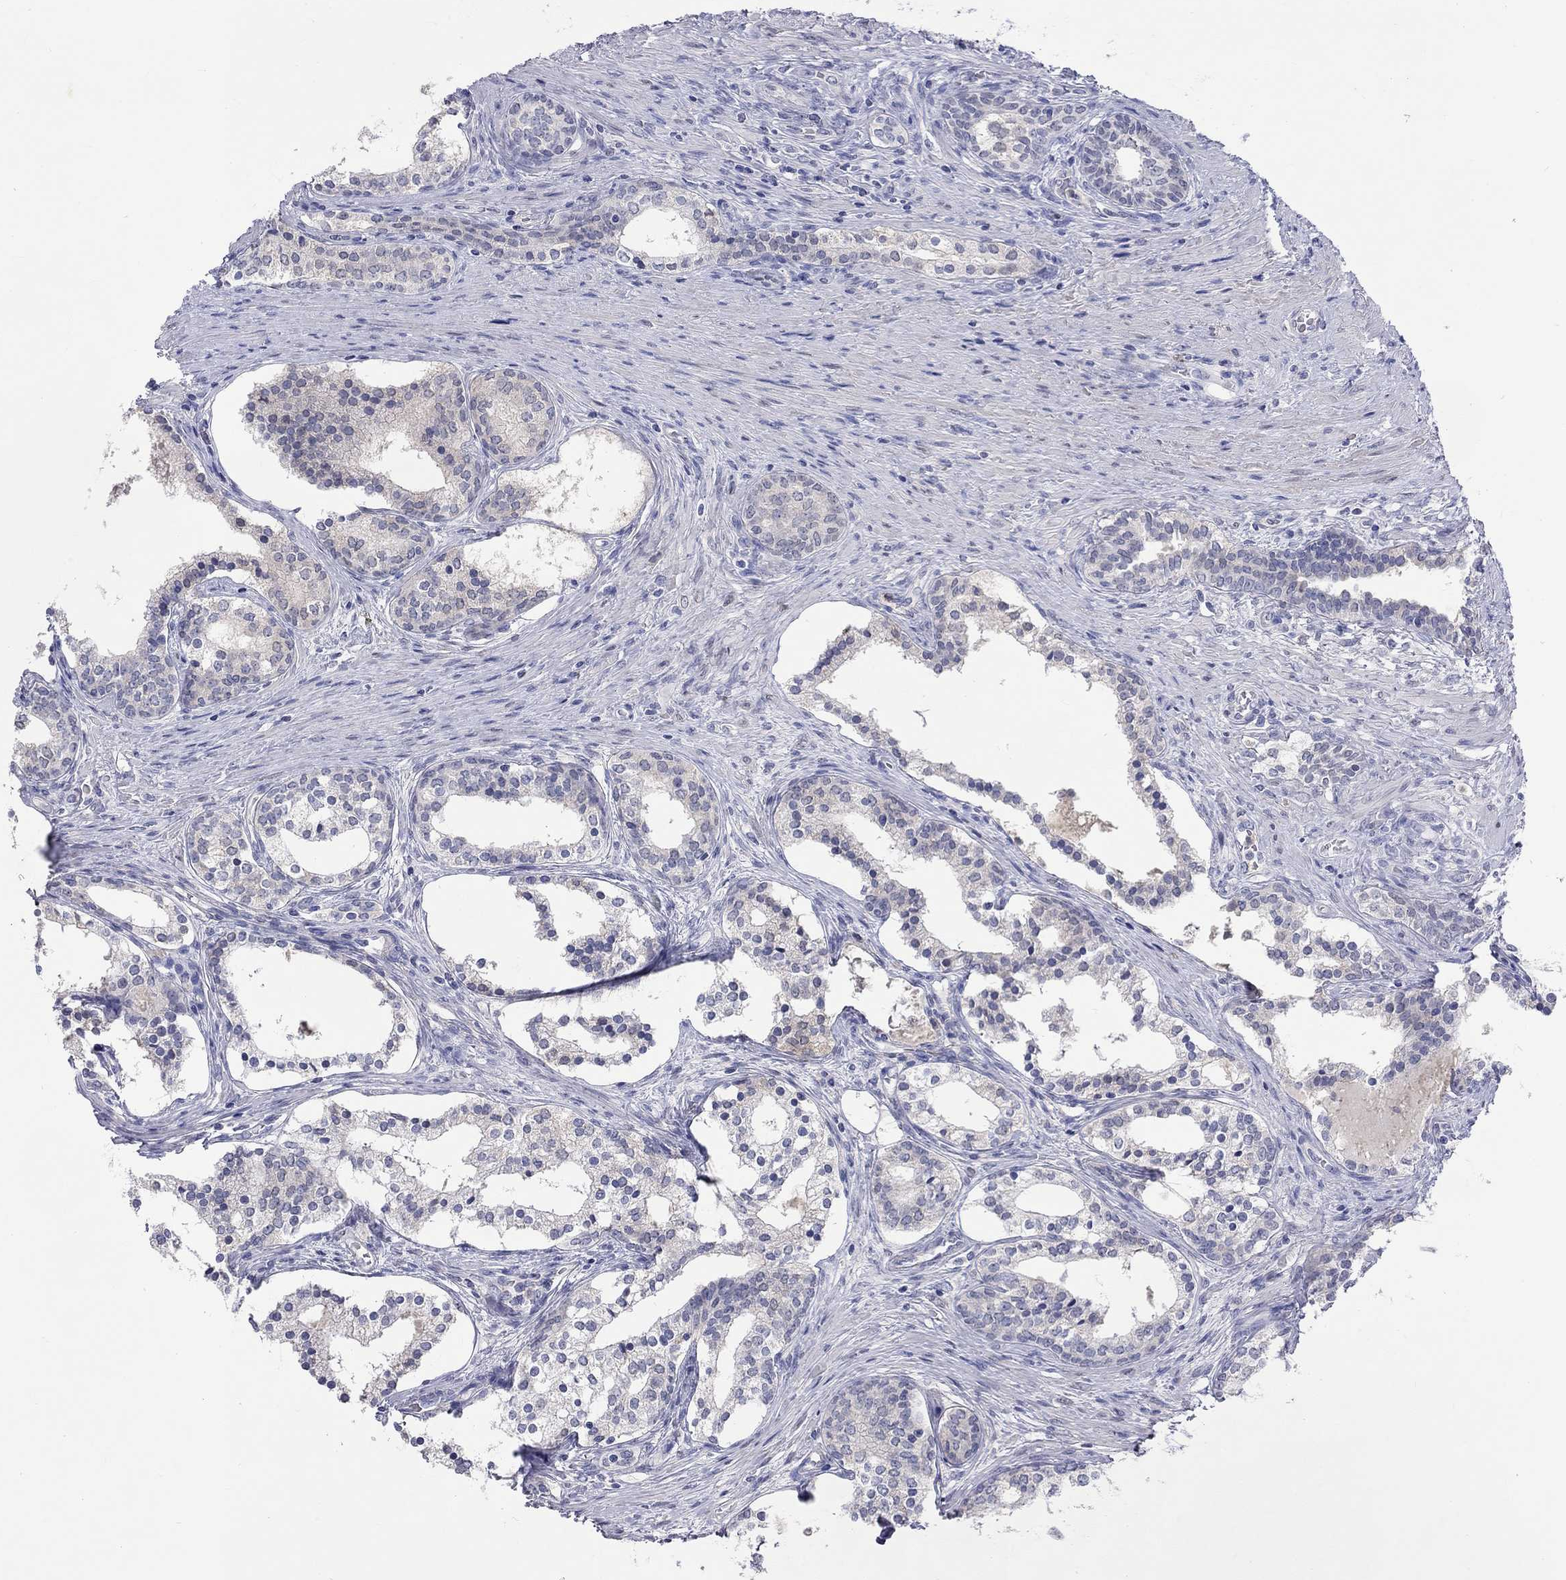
{"staining": {"intensity": "weak", "quantity": "<25%", "location": "cytoplasmic/membranous"}, "tissue": "prostate cancer", "cell_type": "Tumor cells", "image_type": "cancer", "snomed": [{"axis": "morphology", "description": "Adenocarcinoma, NOS"}, {"axis": "morphology", "description": "Adenocarcinoma, High grade"}, {"axis": "topography", "description": "Prostate"}], "caption": "Tumor cells show no significant positivity in adenocarcinoma (prostate).", "gene": "LRFN4", "patient": {"sex": "male", "age": 61}}